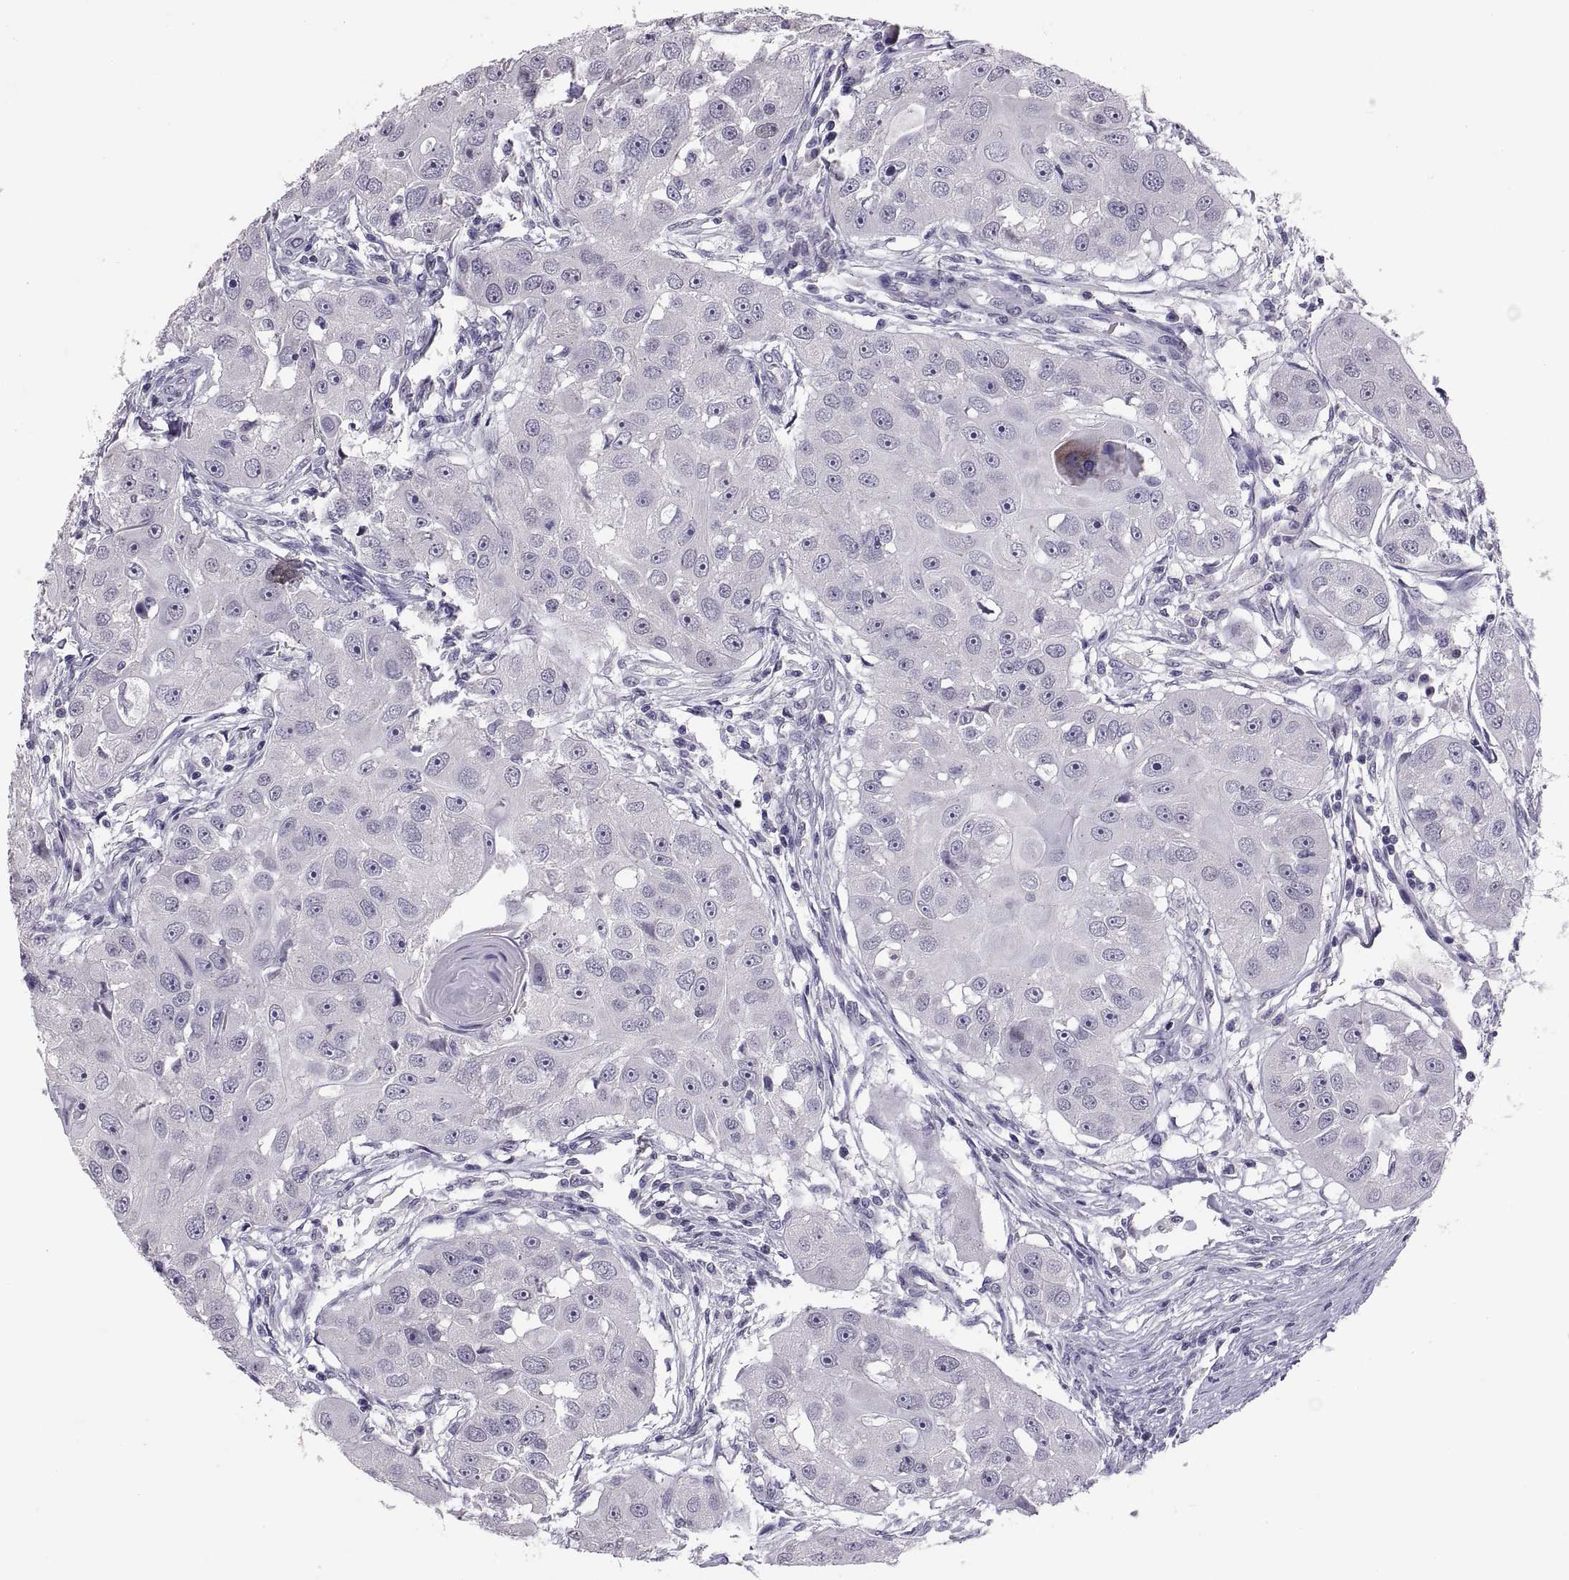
{"staining": {"intensity": "negative", "quantity": "none", "location": "none"}, "tissue": "head and neck cancer", "cell_type": "Tumor cells", "image_type": "cancer", "snomed": [{"axis": "morphology", "description": "Squamous cell carcinoma, NOS"}, {"axis": "topography", "description": "Head-Neck"}], "caption": "Tumor cells are negative for protein expression in human head and neck squamous cell carcinoma. (DAB immunohistochemistry (IHC) visualized using brightfield microscopy, high magnification).", "gene": "PTN", "patient": {"sex": "male", "age": 51}}